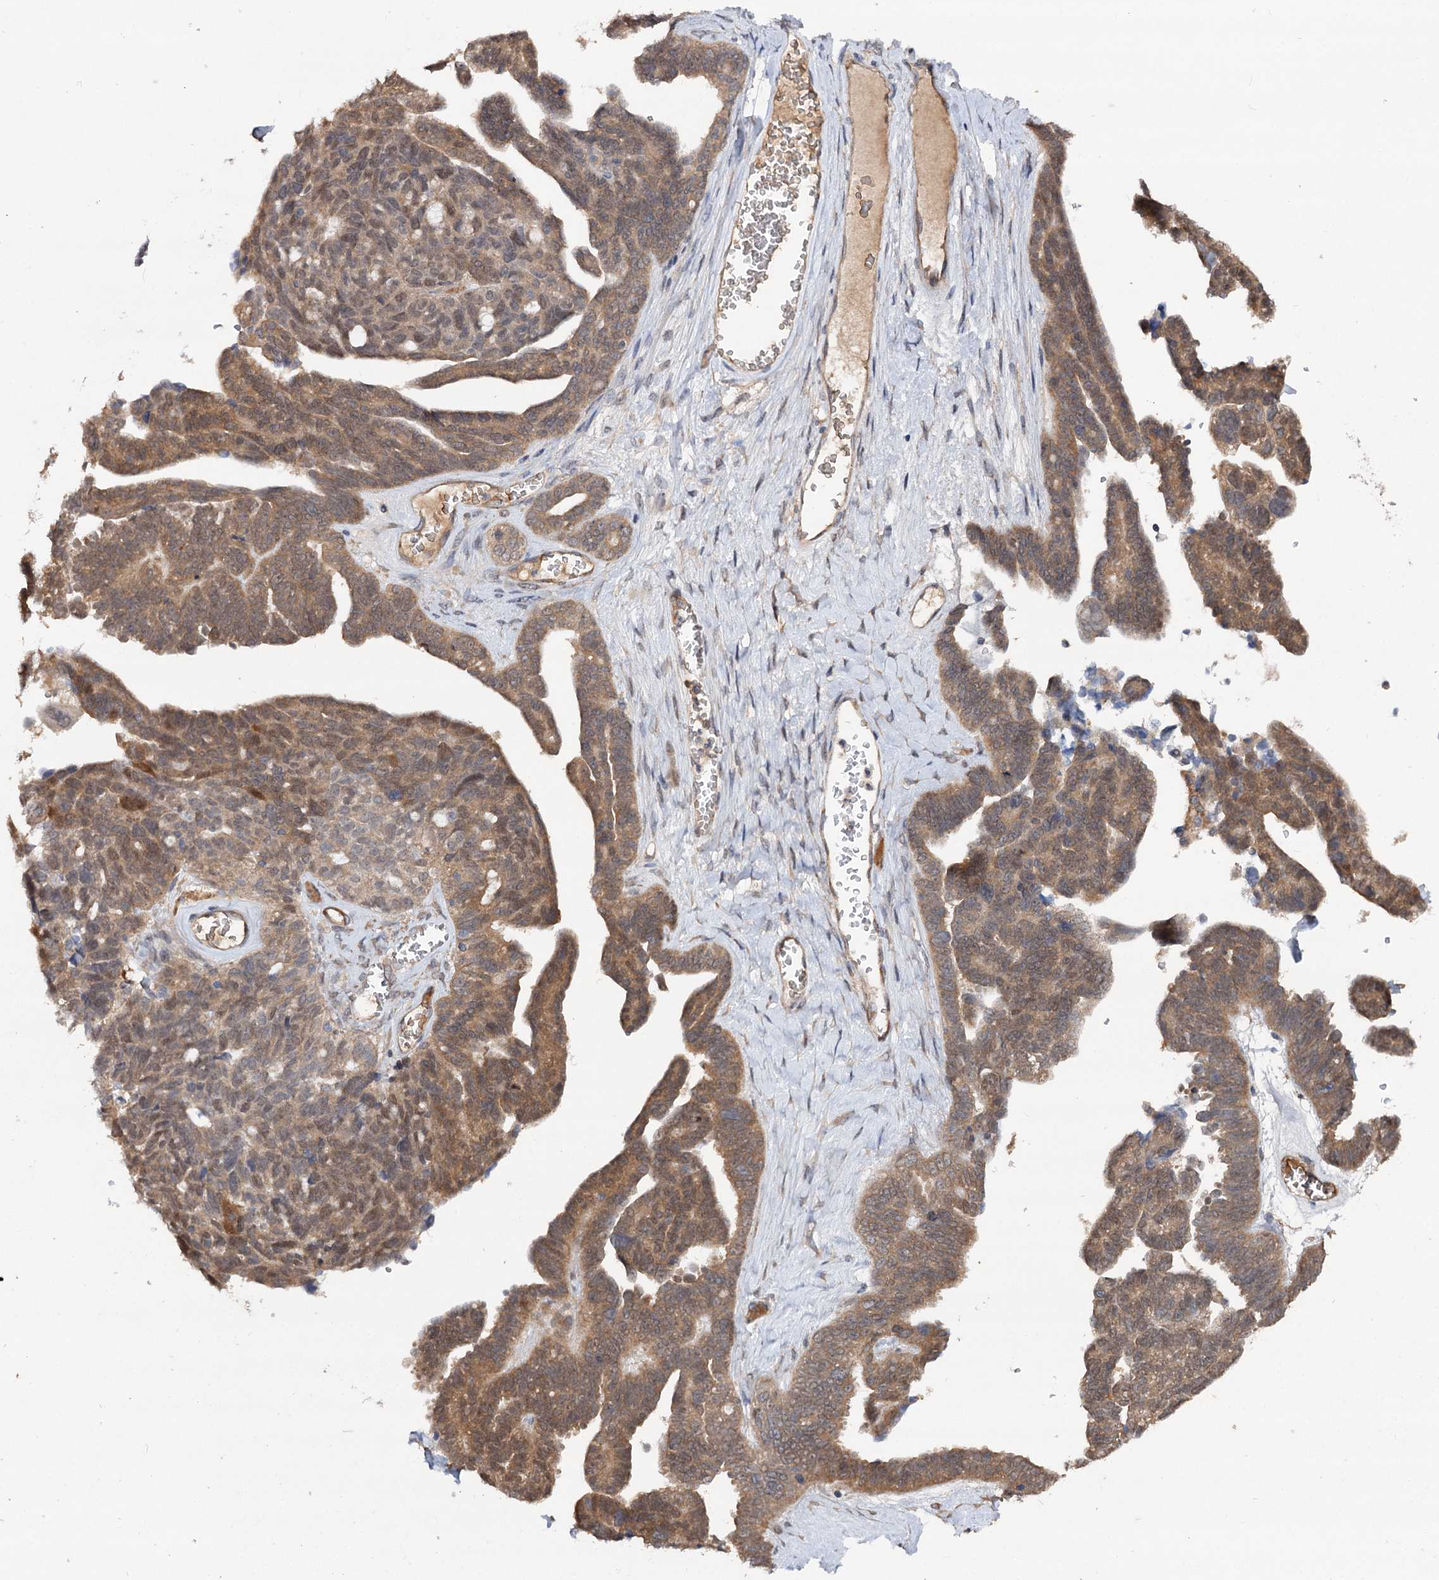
{"staining": {"intensity": "moderate", "quantity": ">75%", "location": "cytoplasmic/membranous,nuclear"}, "tissue": "ovarian cancer", "cell_type": "Tumor cells", "image_type": "cancer", "snomed": [{"axis": "morphology", "description": "Cystadenocarcinoma, serous, NOS"}, {"axis": "topography", "description": "Ovary"}], "caption": "Human serous cystadenocarcinoma (ovarian) stained with a brown dye demonstrates moderate cytoplasmic/membranous and nuclear positive positivity in approximately >75% of tumor cells.", "gene": "NUDCD2", "patient": {"sex": "female", "age": 79}}